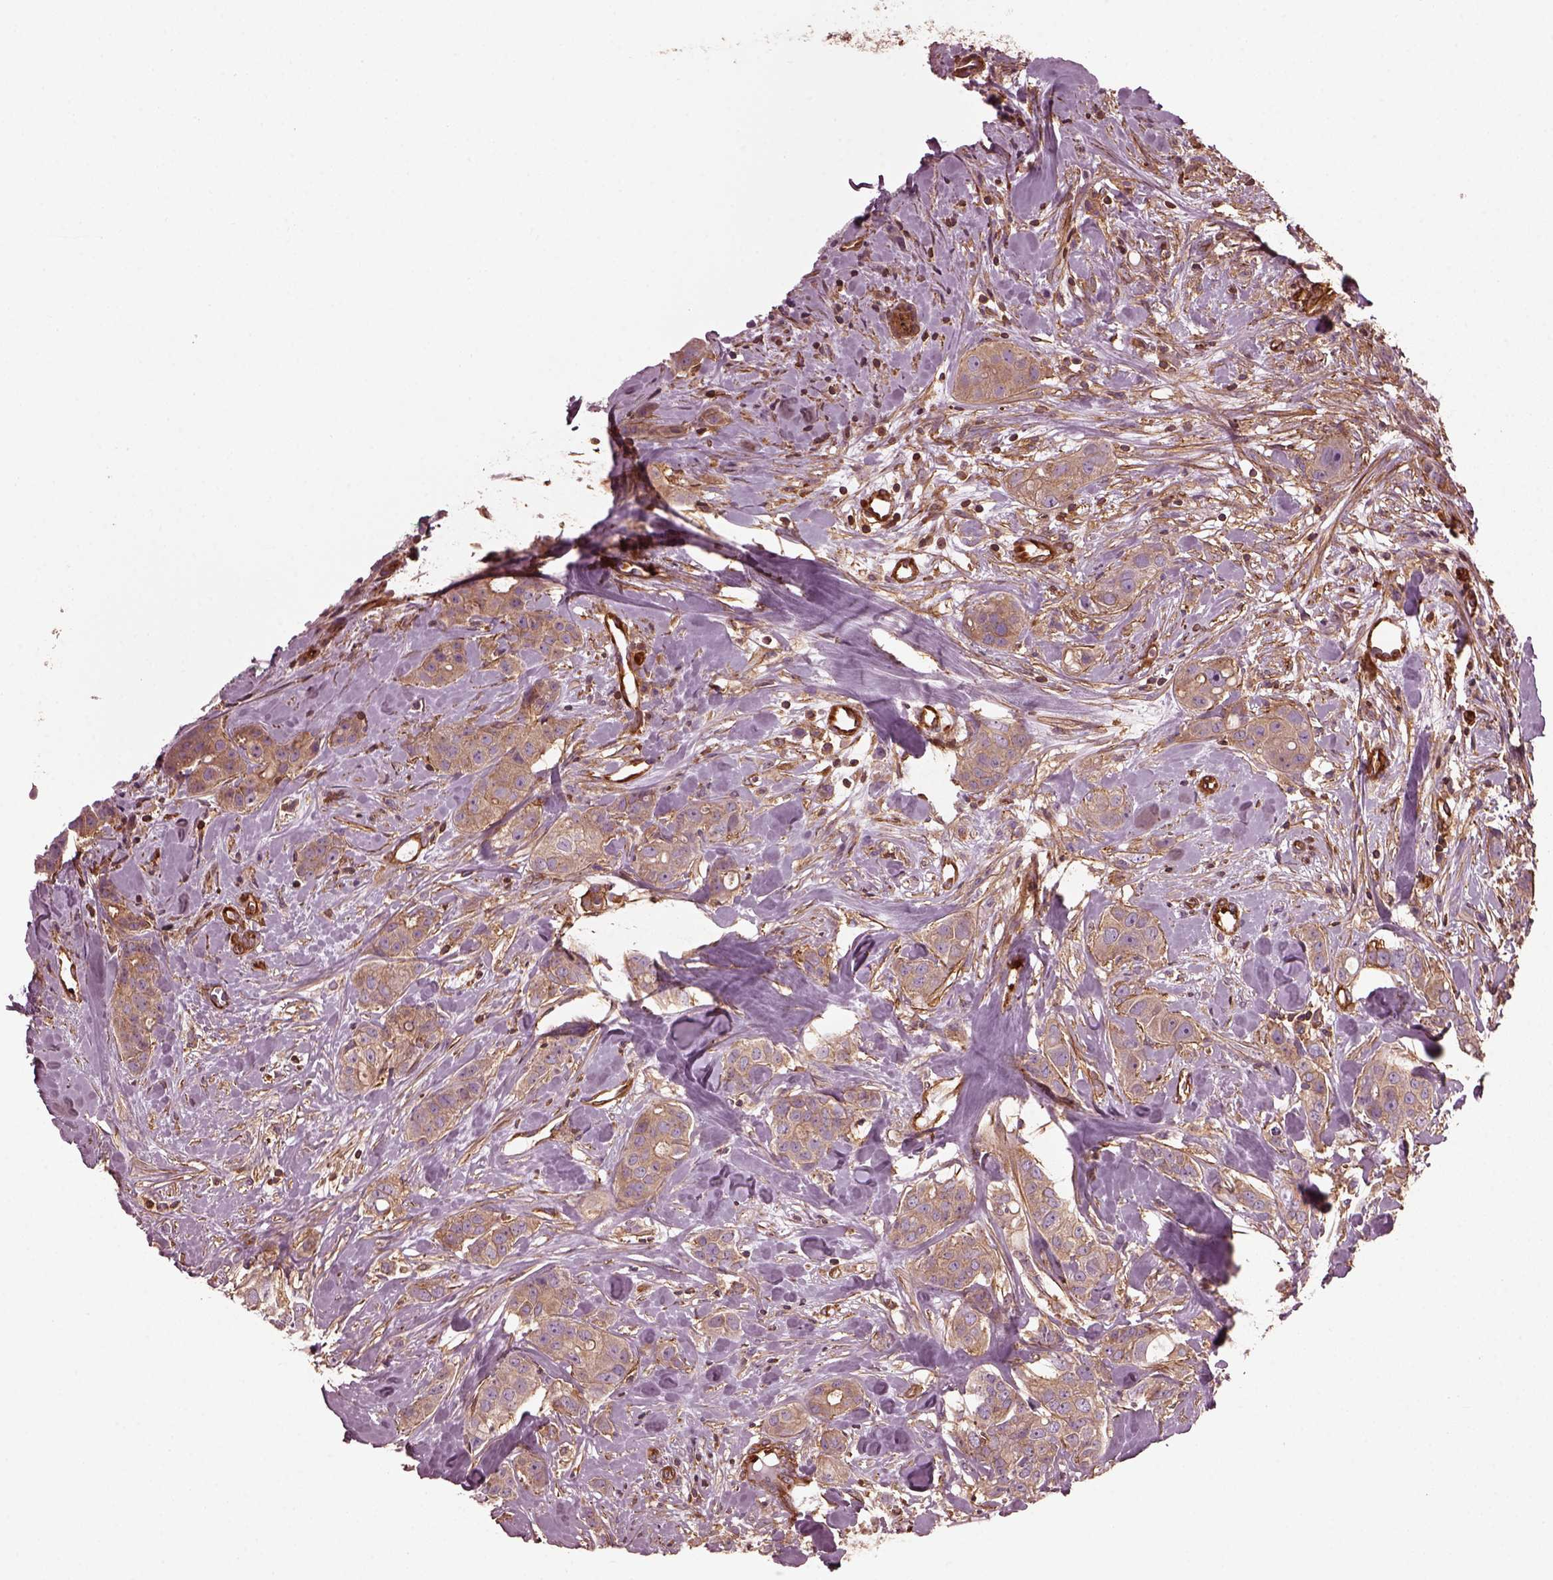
{"staining": {"intensity": "moderate", "quantity": ">75%", "location": "cytoplasmic/membranous"}, "tissue": "breast cancer", "cell_type": "Tumor cells", "image_type": "cancer", "snomed": [{"axis": "morphology", "description": "Duct carcinoma"}, {"axis": "topography", "description": "Breast"}], "caption": "Immunohistochemistry (DAB) staining of human intraductal carcinoma (breast) shows moderate cytoplasmic/membranous protein staining in about >75% of tumor cells.", "gene": "MYL6", "patient": {"sex": "female", "age": 43}}